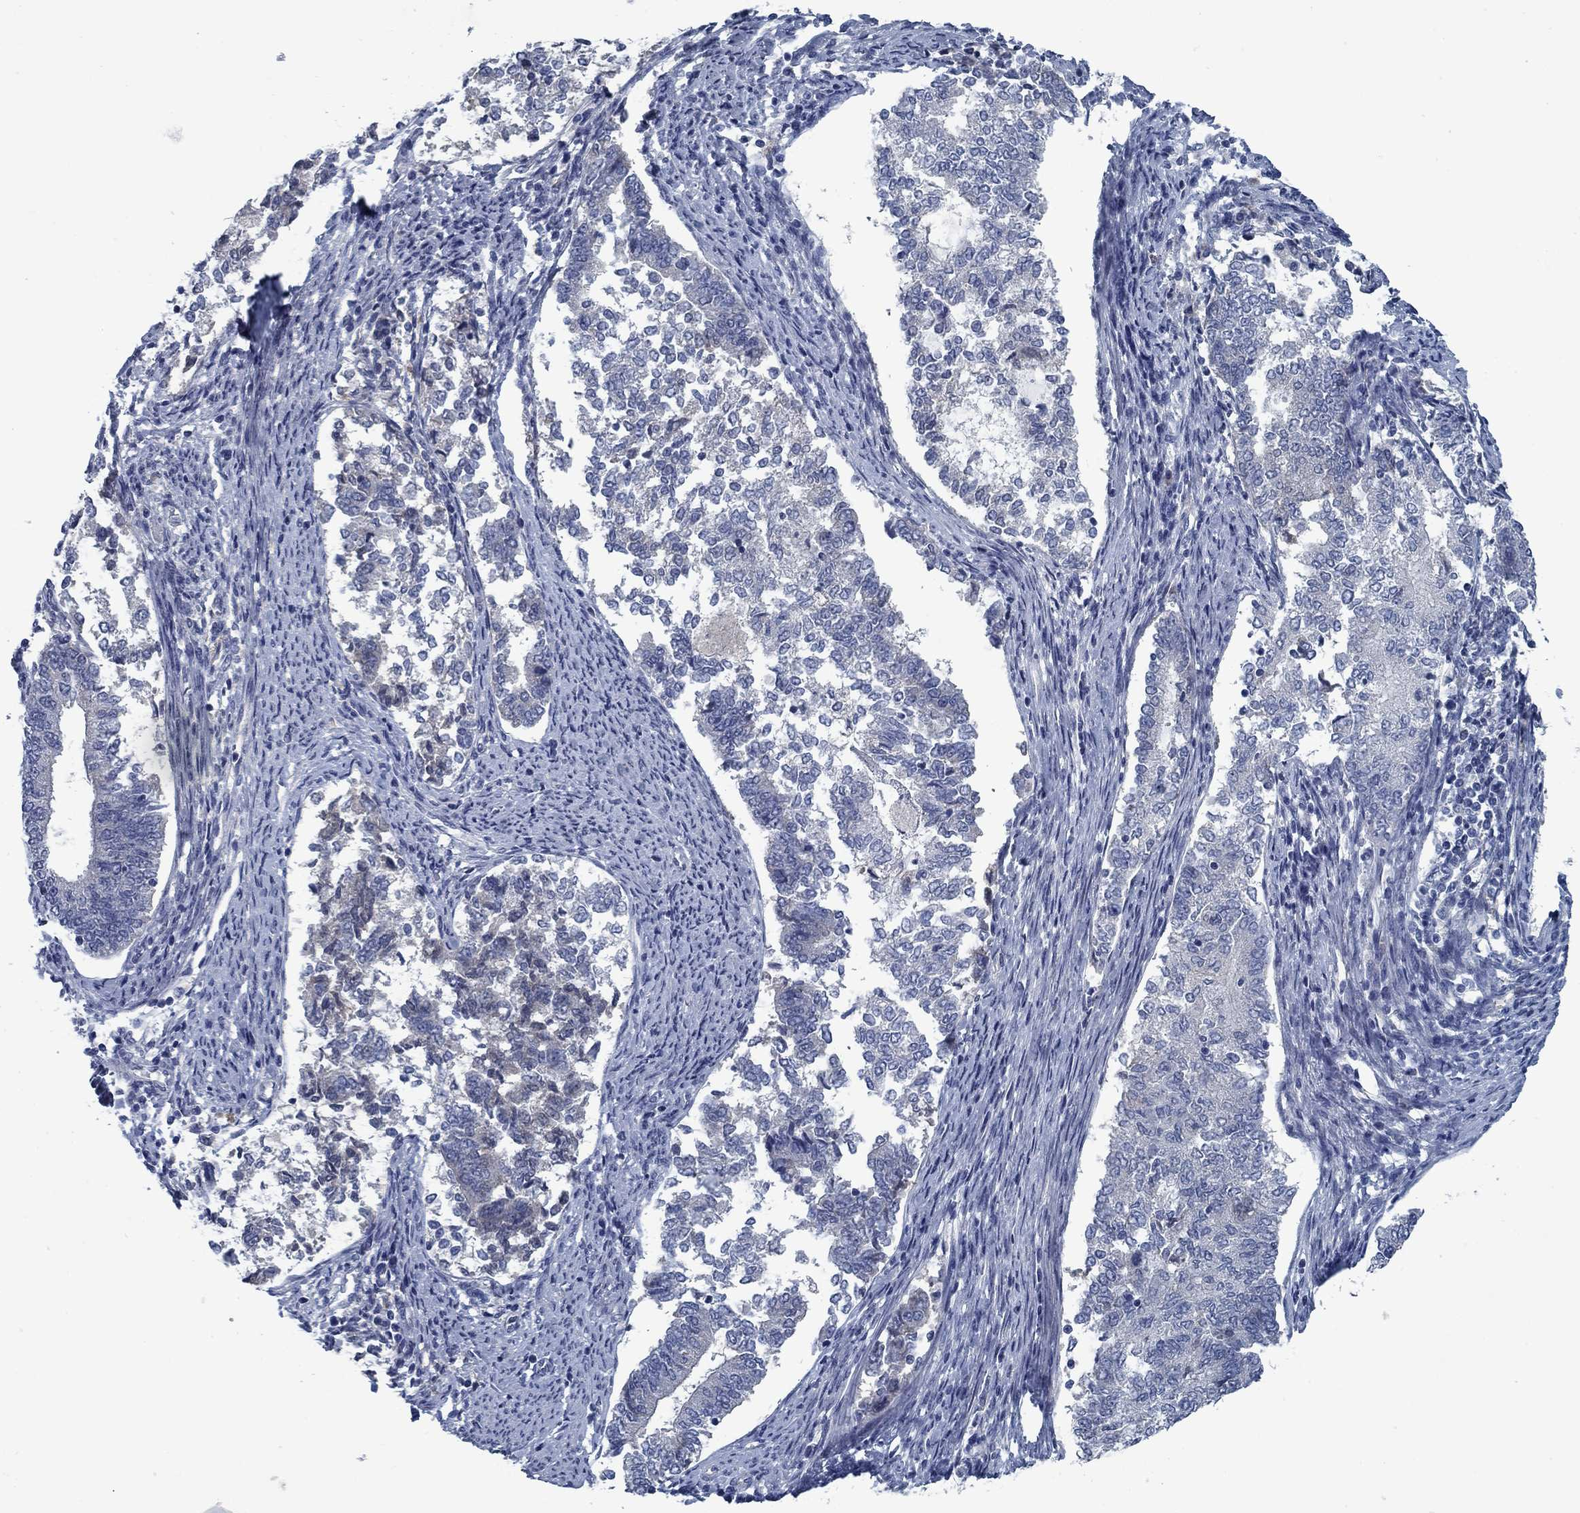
{"staining": {"intensity": "negative", "quantity": "none", "location": "none"}, "tissue": "endometrial cancer", "cell_type": "Tumor cells", "image_type": "cancer", "snomed": [{"axis": "morphology", "description": "Adenocarcinoma, NOS"}, {"axis": "topography", "description": "Endometrium"}], "caption": "Endometrial cancer stained for a protein using immunohistochemistry (IHC) displays no positivity tumor cells.", "gene": "PNMA8A", "patient": {"sex": "female", "age": 65}}